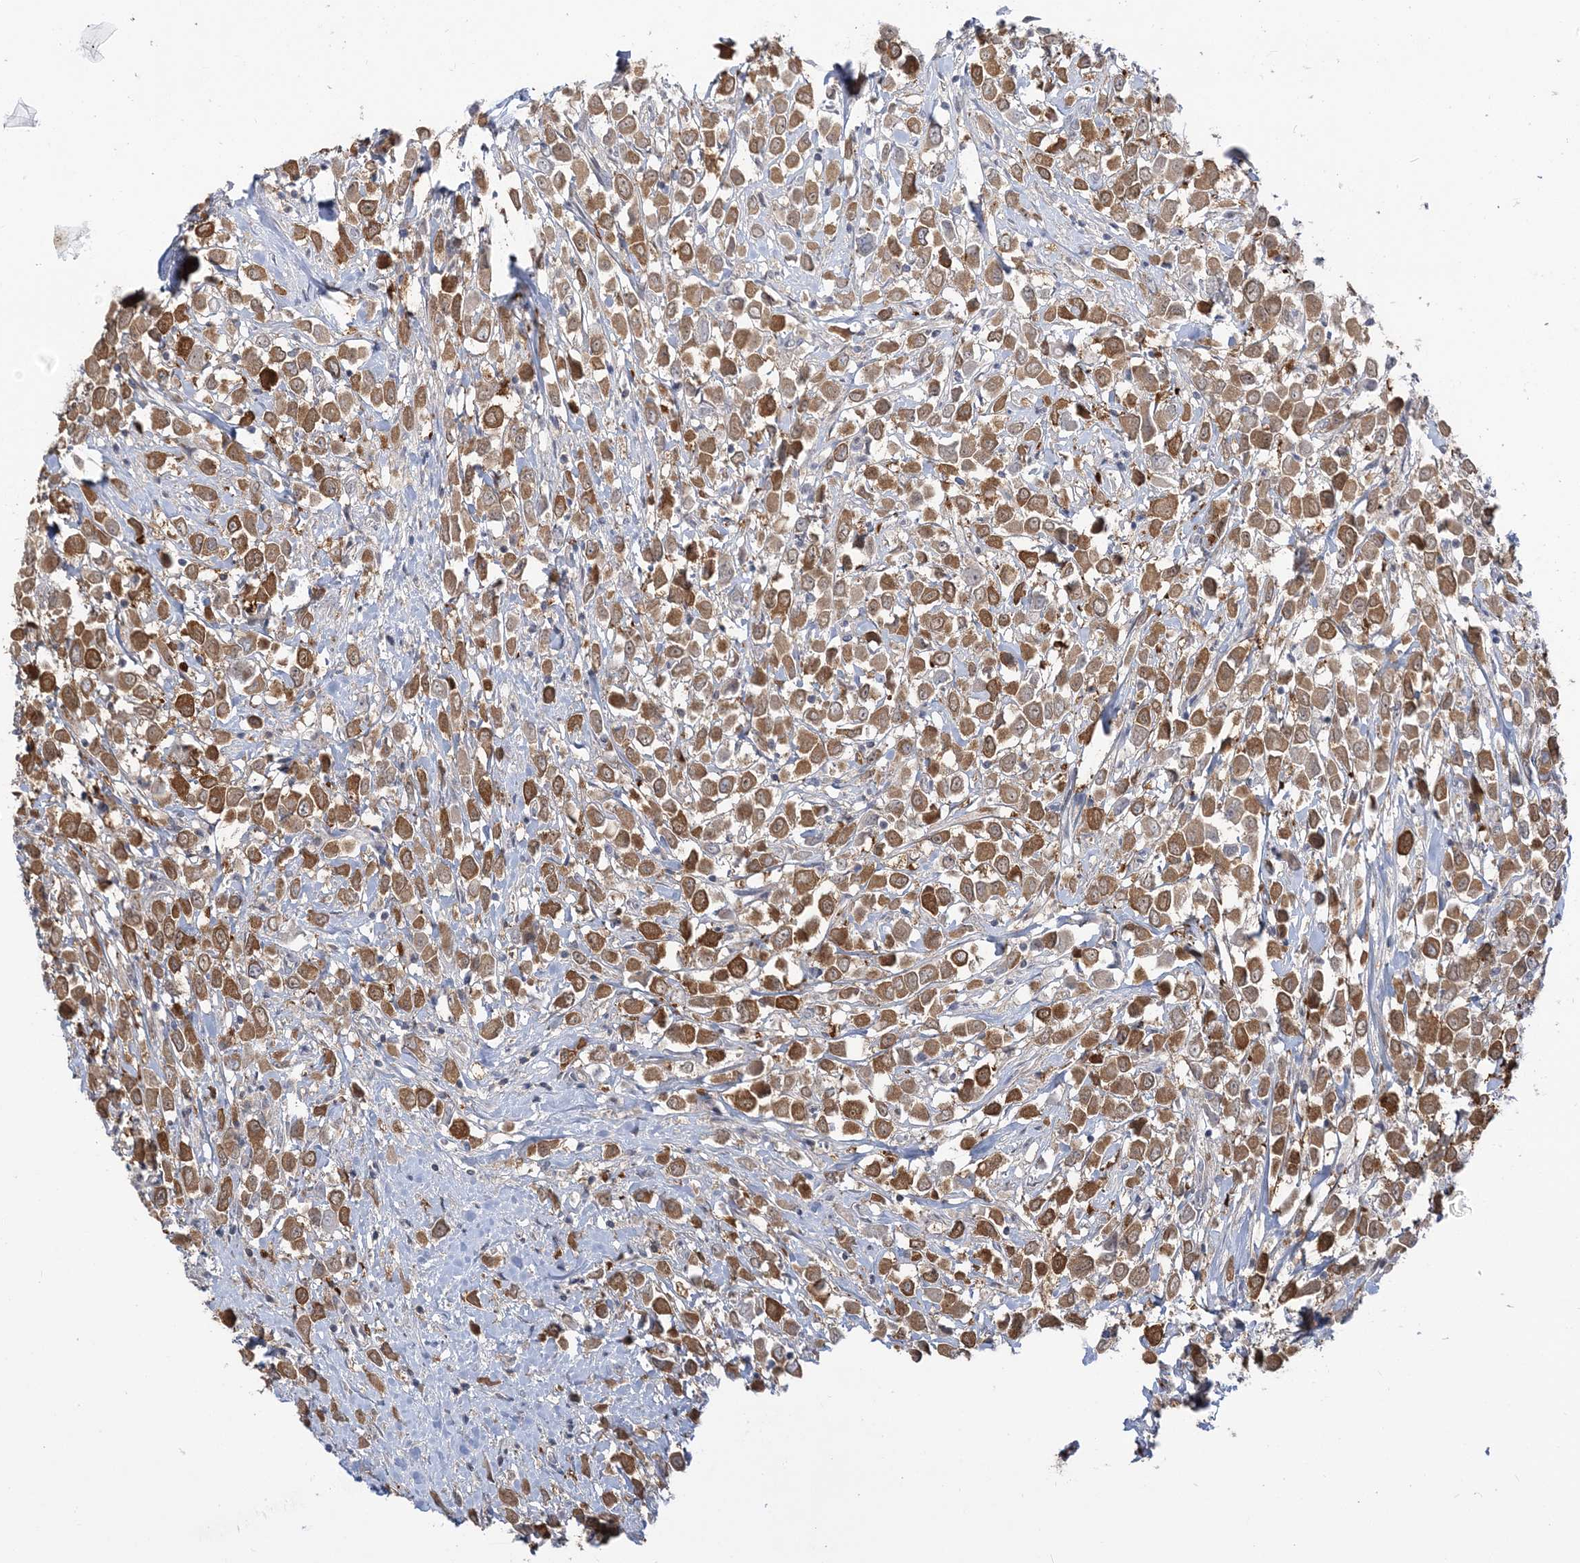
{"staining": {"intensity": "moderate", "quantity": ">75%", "location": "cytoplasmic/membranous"}, "tissue": "breast cancer", "cell_type": "Tumor cells", "image_type": "cancer", "snomed": [{"axis": "morphology", "description": "Duct carcinoma"}, {"axis": "topography", "description": "Breast"}], "caption": "An immunohistochemistry micrograph of neoplastic tissue is shown. Protein staining in brown highlights moderate cytoplasmic/membranous positivity in breast intraductal carcinoma within tumor cells.", "gene": "THADA", "patient": {"sex": "female", "age": 61}}